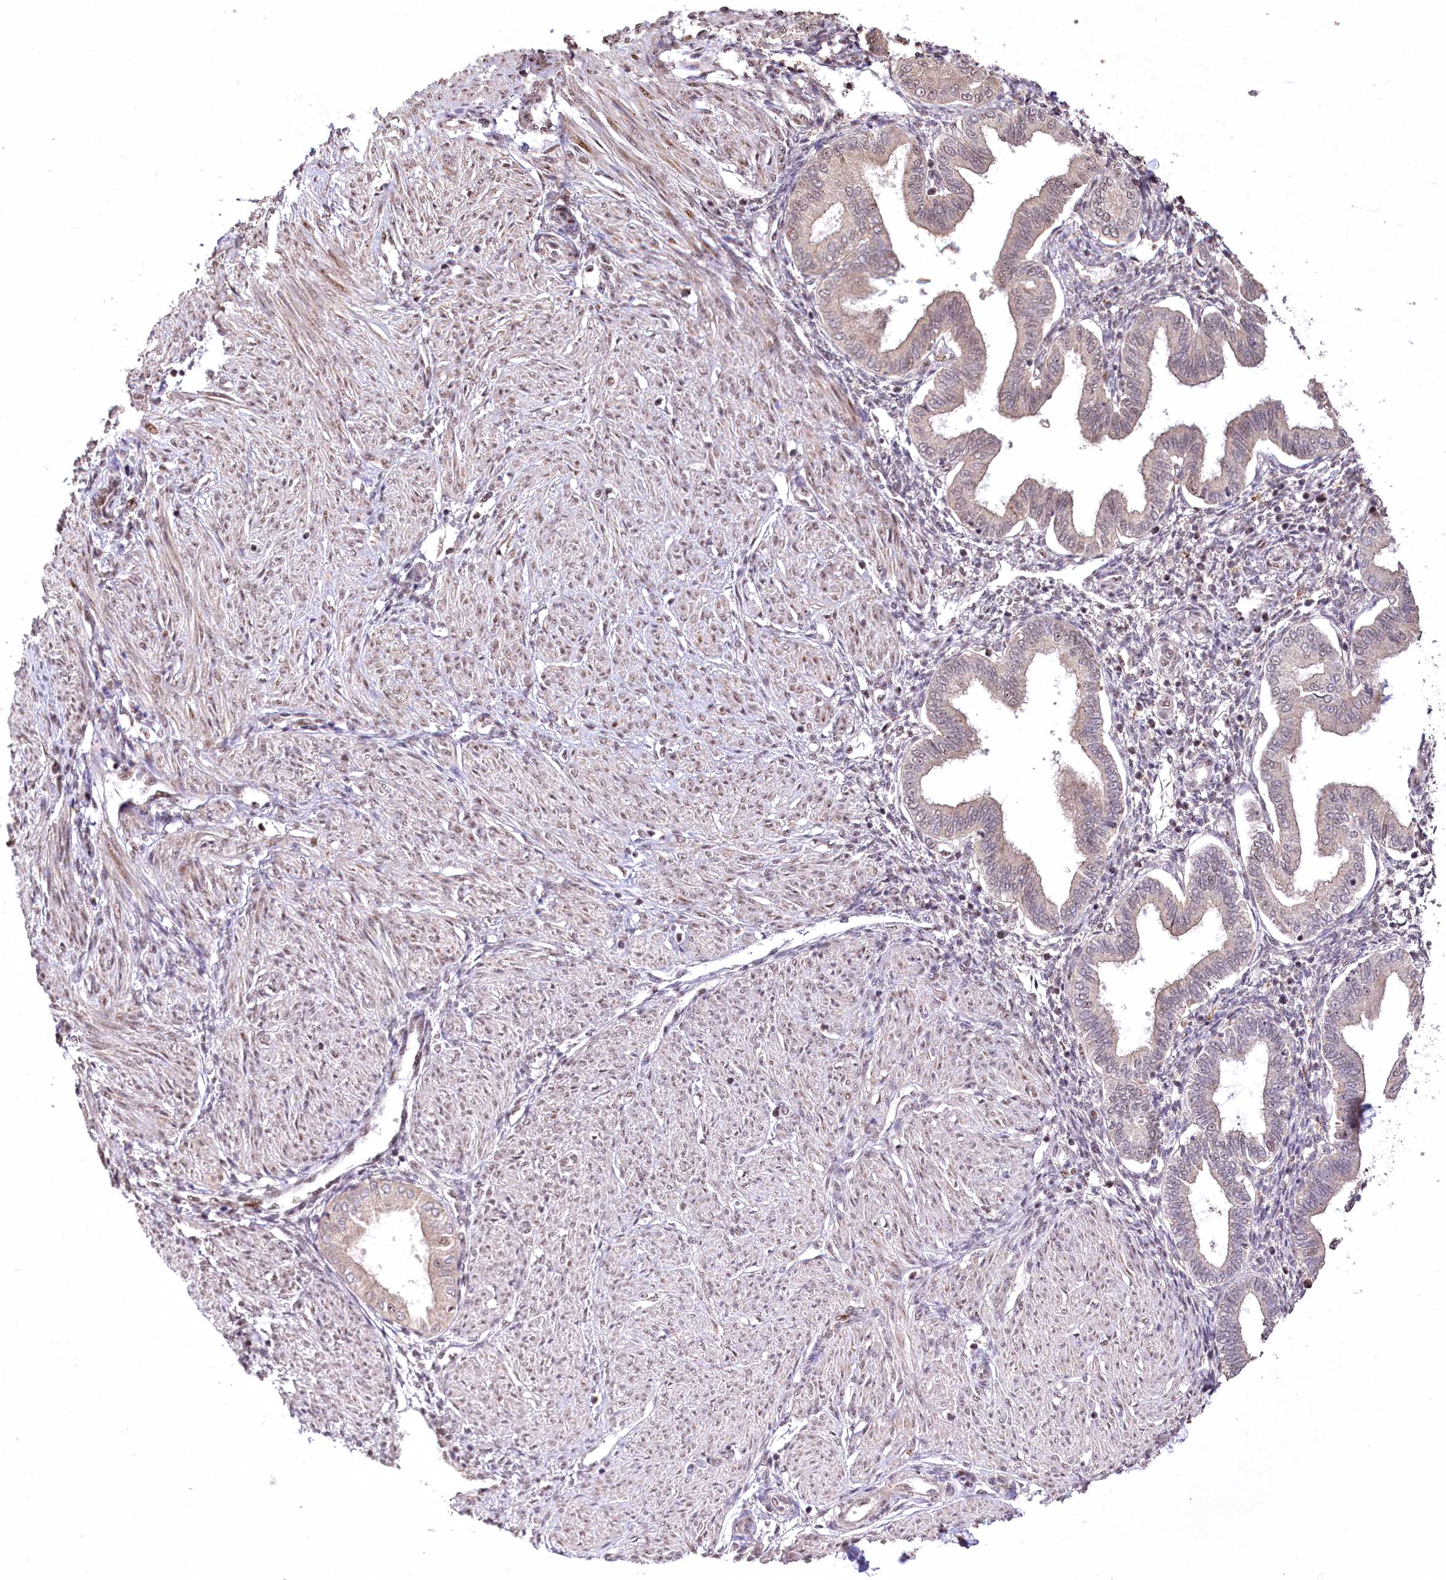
{"staining": {"intensity": "negative", "quantity": "none", "location": "none"}, "tissue": "endometrium", "cell_type": "Cells in endometrial stroma", "image_type": "normal", "snomed": [{"axis": "morphology", "description": "Normal tissue, NOS"}, {"axis": "topography", "description": "Endometrium"}], "caption": "Cells in endometrial stroma show no significant protein expression in benign endometrium.", "gene": "PYROXD1", "patient": {"sex": "female", "age": 53}}